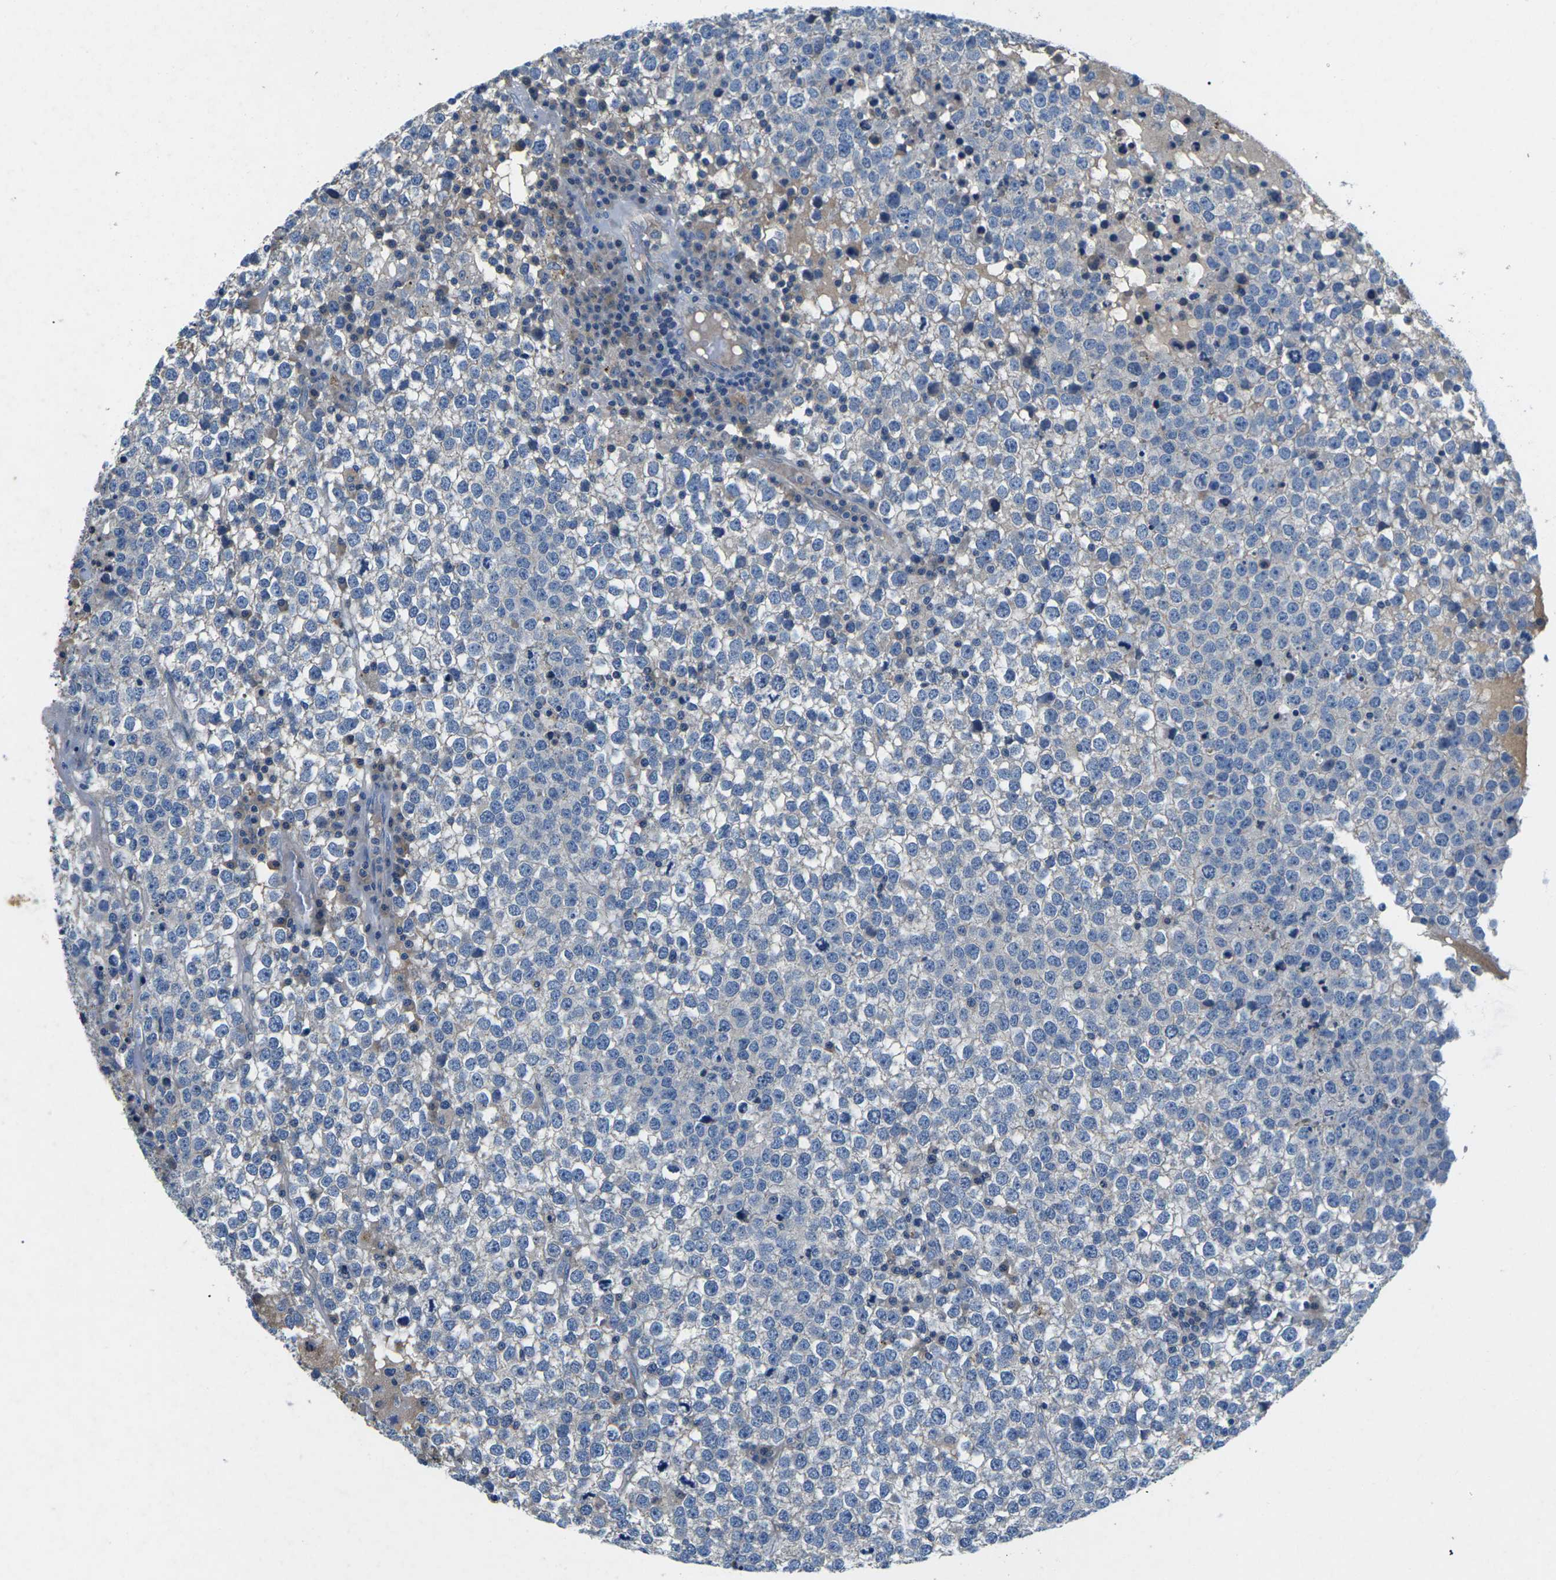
{"staining": {"intensity": "negative", "quantity": "none", "location": "none"}, "tissue": "testis cancer", "cell_type": "Tumor cells", "image_type": "cancer", "snomed": [{"axis": "morphology", "description": "Seminoma, NOS"}, {"axis": "topography", "description": "Testis"}], "caption": "DAB (3,3'-diaminobenzidine) immunohistochemical staining of human seminoma (testis) shows no significant expression in tumor cells.", "gene": "PDCD6IP", "patient": {"sex": "male", "age": 65}}